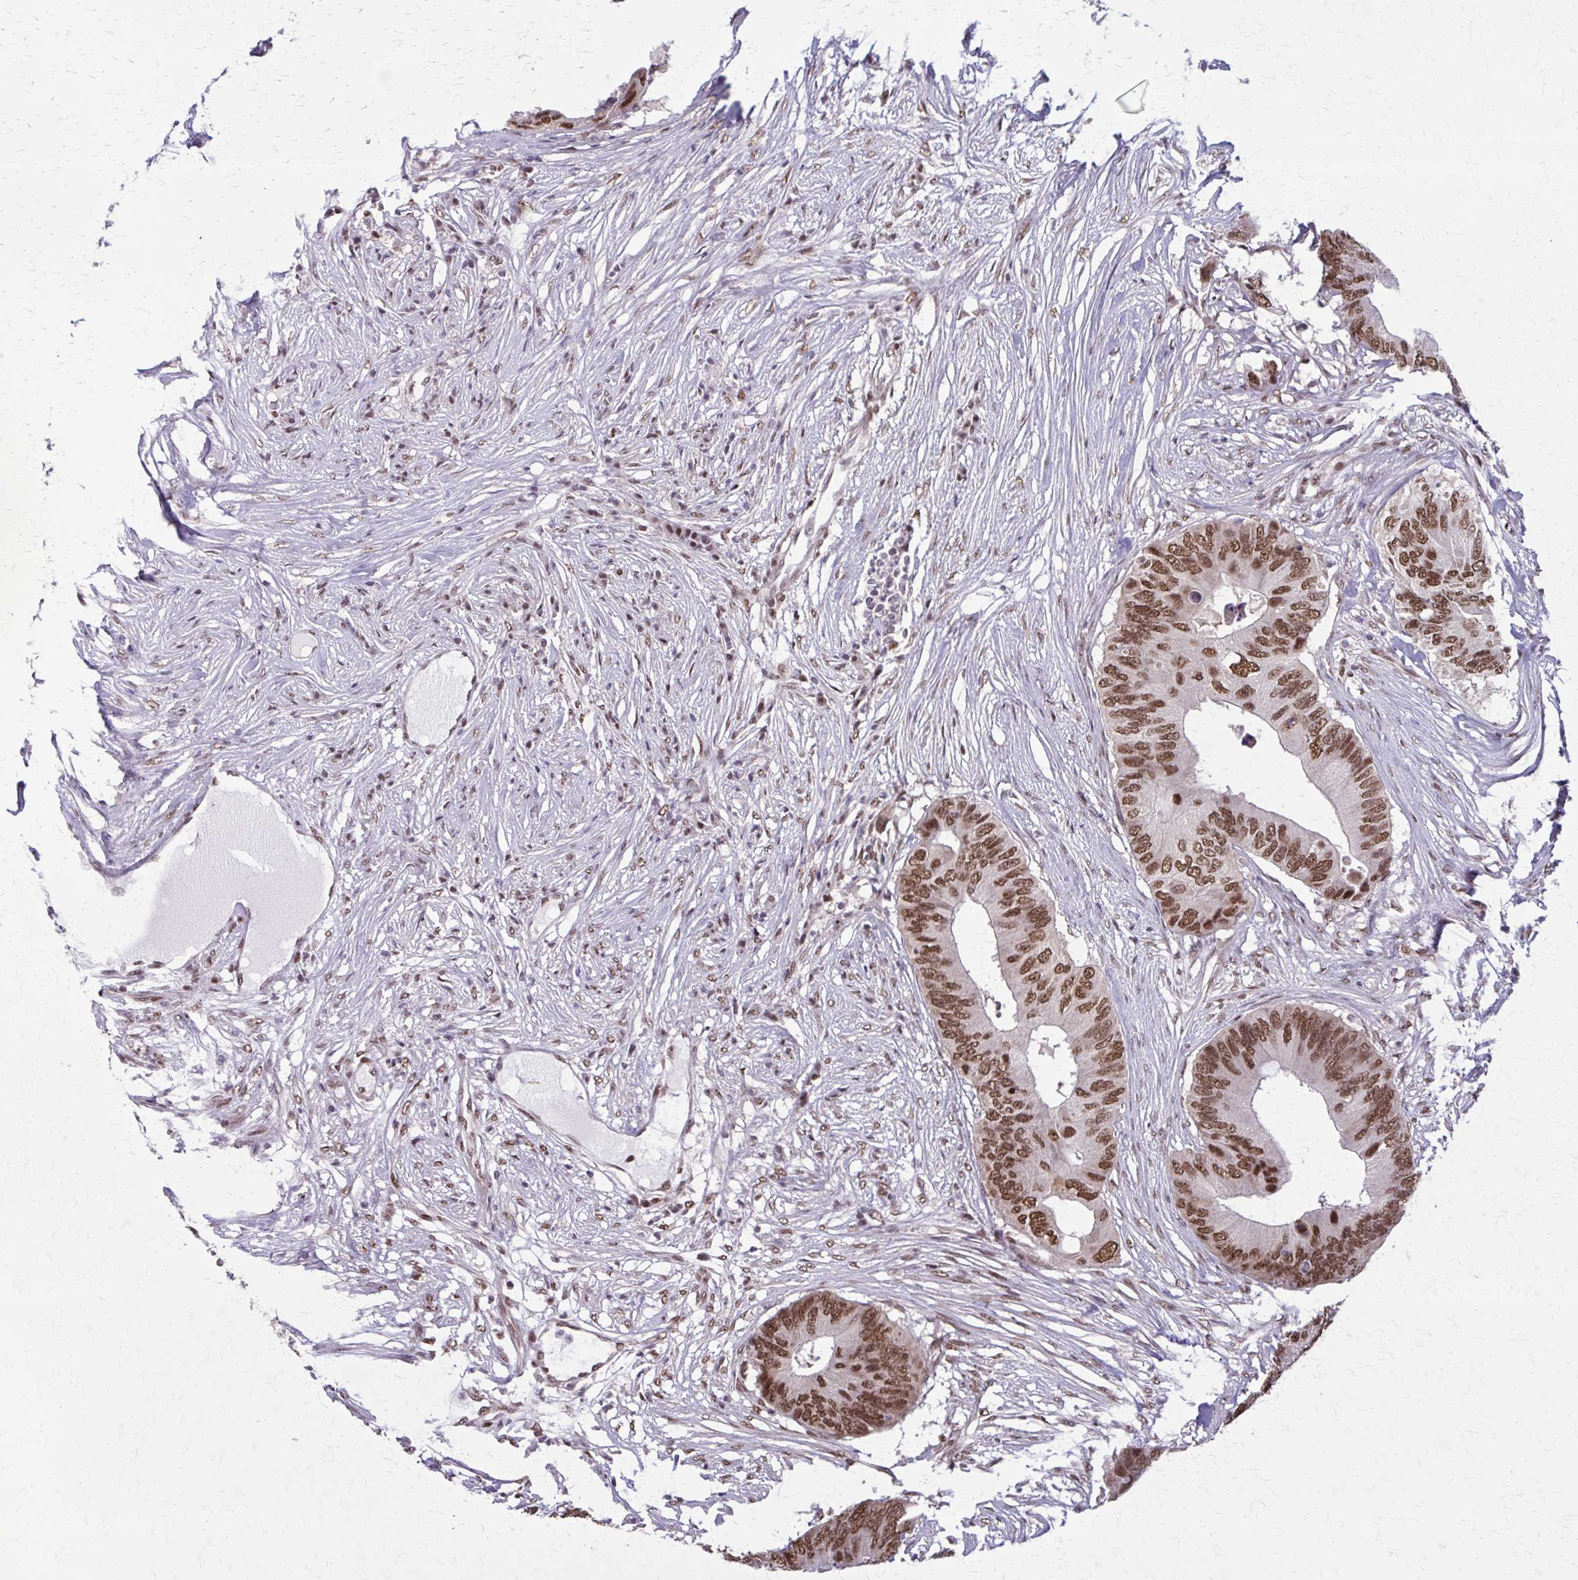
{"staining": {"intensity": "moderate", "quantity": ">75%", "location": "nuclear"}, "tissue": "colorectal cancer", "cell_type": "Tumor cells", "image_type": "cancer", "snomed": [{"axis": "morphology", "description": "Adenocarcinoma, NOS"}, {"axis": "topography", "description": "Colon"}], "caption": "A high-resolution micrograph shows immunohistochemistry staining of colorectal adenocarcinoma, which reveals moderate nuclear staining in about >75% of tumor cells.", "gene": "TTF1", "patient": {"sex": "male", "age": 71}}